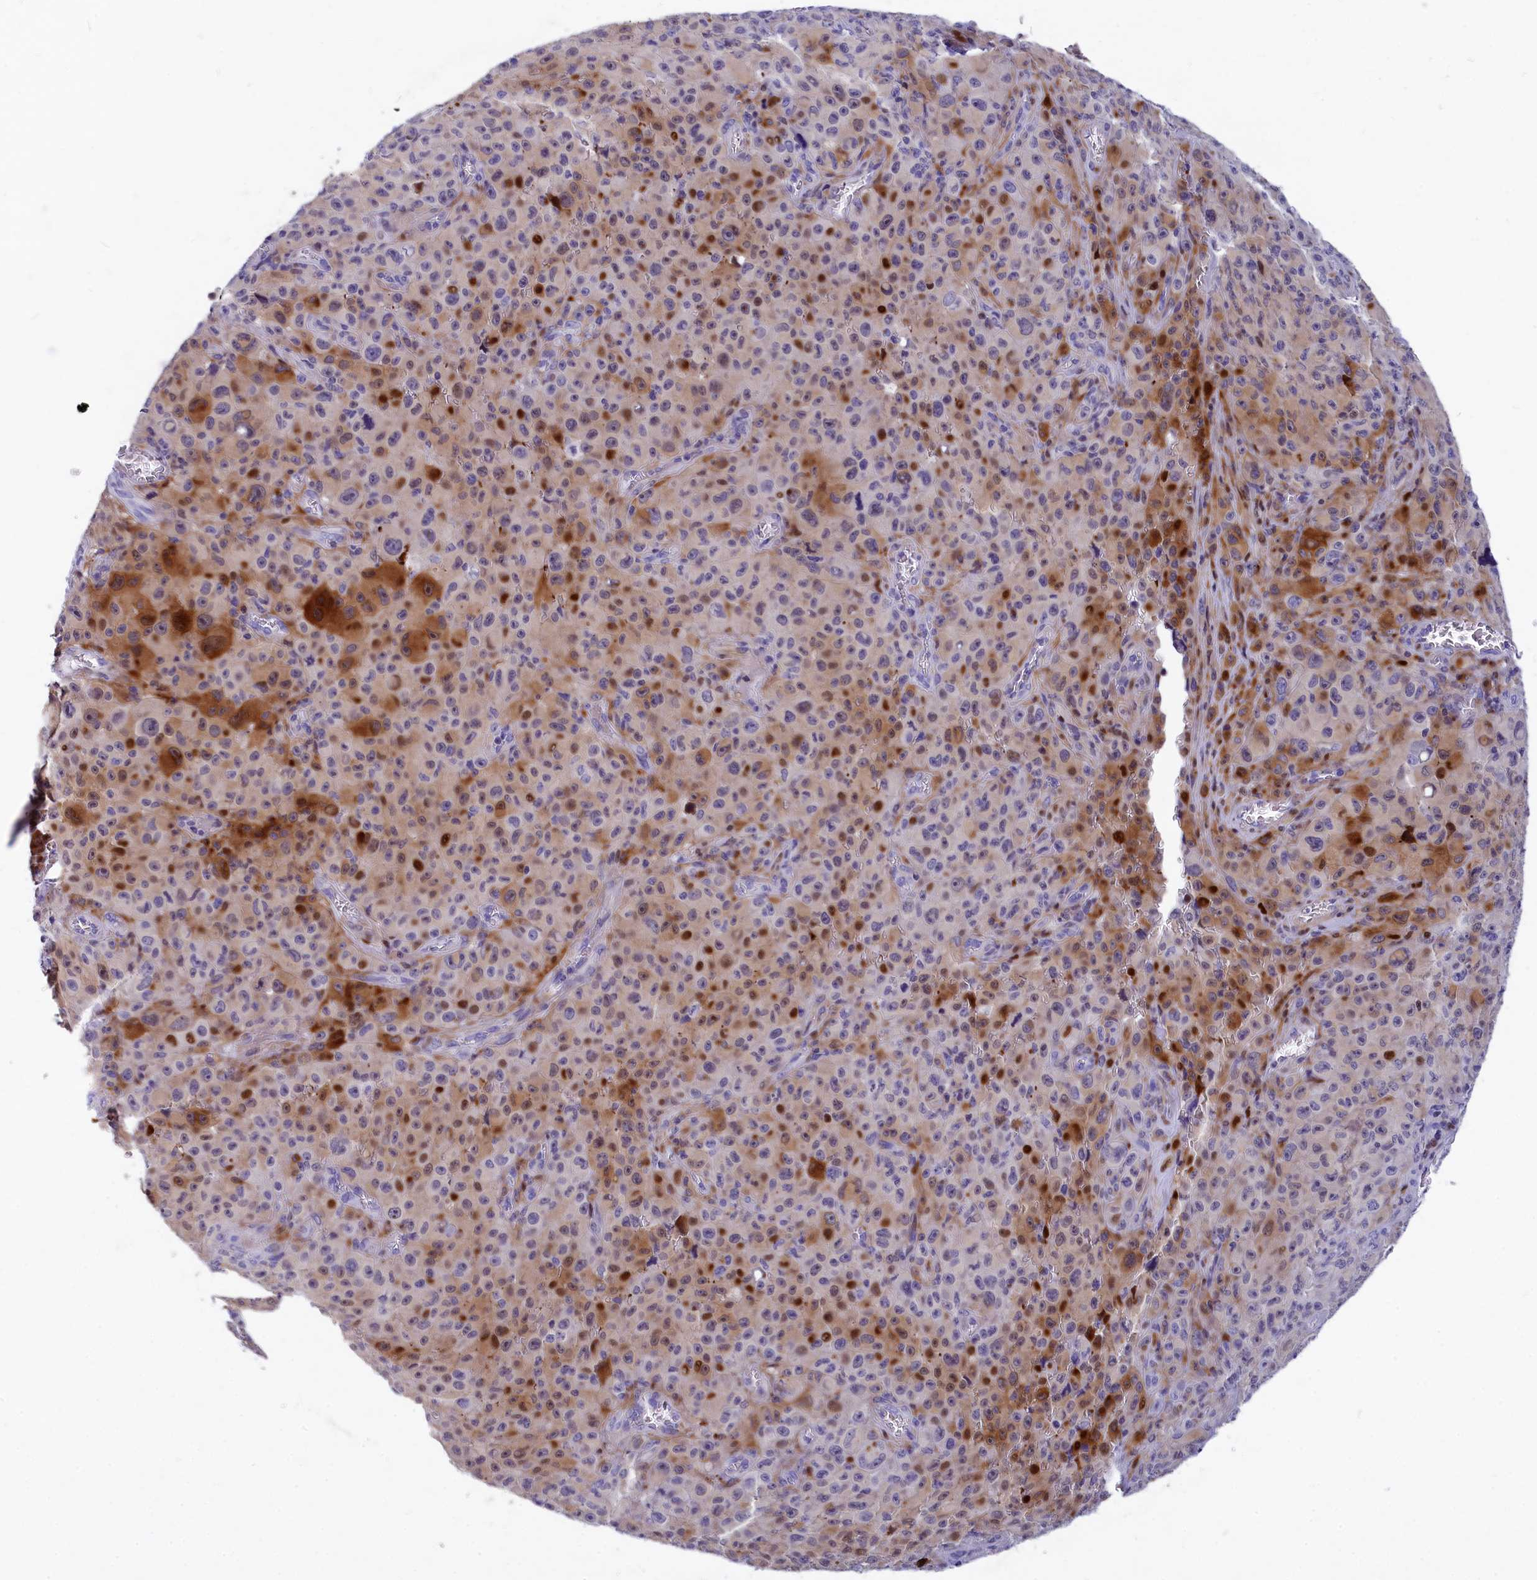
{"staining": {"intensity": "strong", "quantity": "<25%", "location": "cytoplasmic/membranous,nuclear"}, "tissue": "melanoma", "cell_type": "Tumor cells", "image_type": "cancer", "snomed": [{"axis": "morphology", "description": "Malignant melanoma, NOS"}, {"axis": "topography", "description": "Skin"}], "caption": "Human melanoma stained with a brown dye shows strong cytoplasmic/membranous and nuclear positive positivity in approximately <25% of tumor cells.", "gene": "NKPD1", "patient": {"sex": "female", "age": 82}}